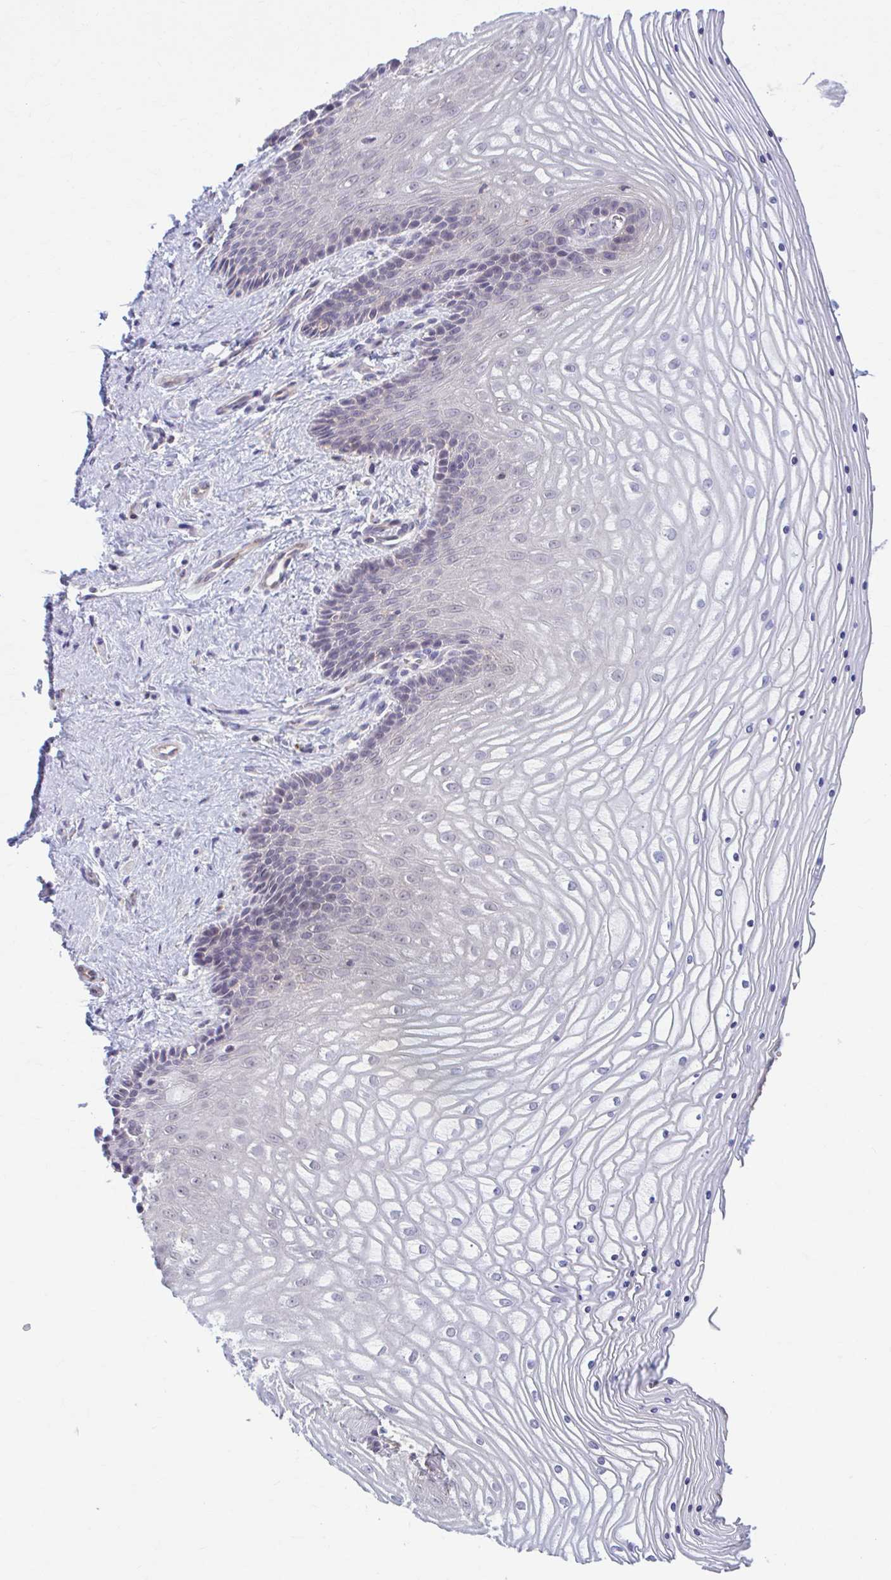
{"staining": {"intensity": "weak", "quantity": "<25%", "location": "cytoplasmic/membranous,nuclear"}, "tissue": "vagina", "cell_type": "Squamous epithelial cells", "image_type": "normal", "snomed": [{"axis": "morphology", "description": "Normal tissue, NOS"}, {"axis": "topography", "description": "Vagina"}], "caption": "Protein analysis of normal vagina demonstrates no significant staining in squamous epithelial cells.", "gene": "ADAT3", "patient": {"sex": "female", "age": 45}}